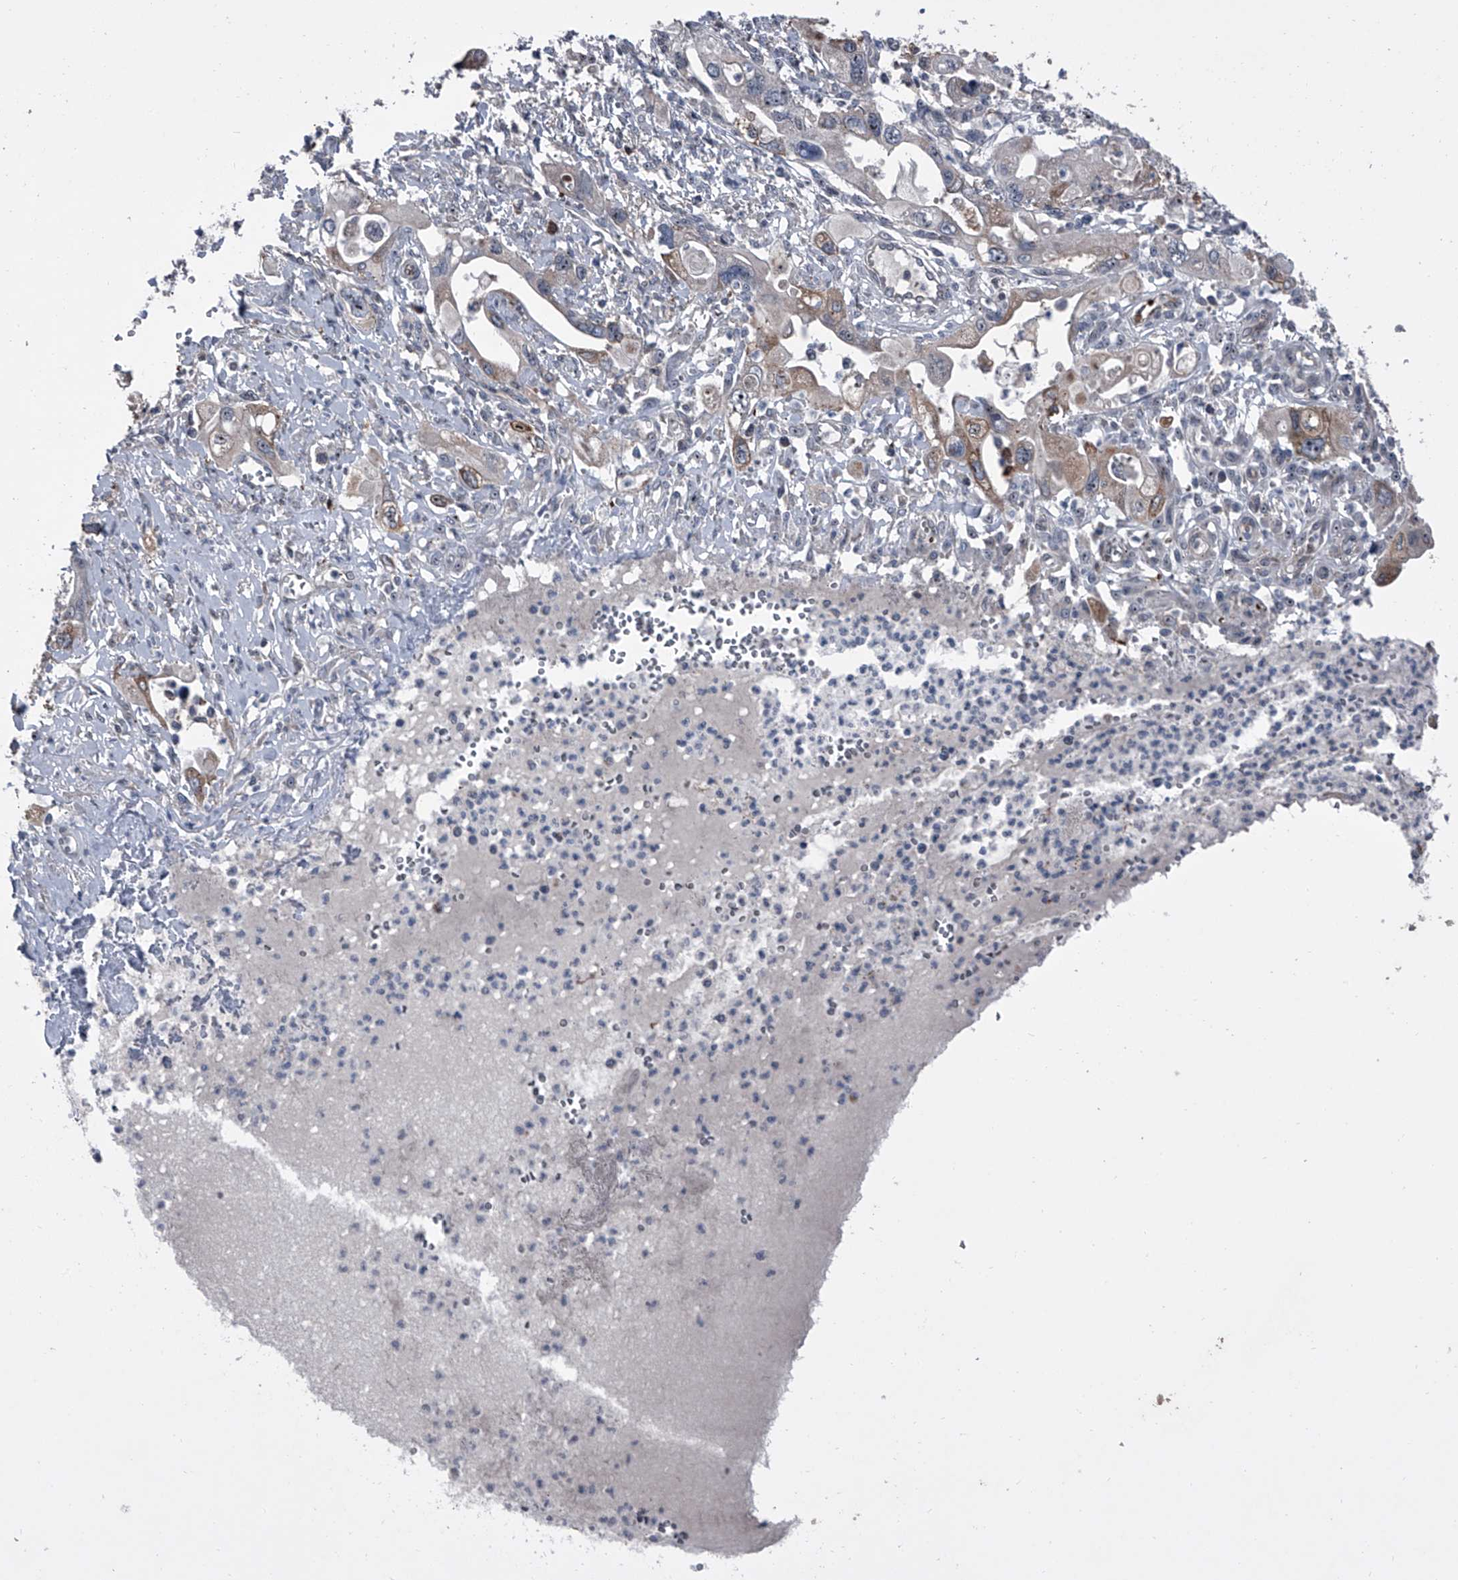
{"staining": {"intensity": "moderate", "quantity": "<25%", "location": "cytoplasmic/membranous"}, "tissue": "pancreatic cancer", "cell_type": "Tumor cells", "image_type": "cancer", "snomed": [{"axis": "morphology", "description": "Adenocarcinoma, NOS"}, {"axis": "topography", "description": "Pancreas"}], "caption": "DAB (3,3'-diaminobenzidine) immunohistochemical staining of human pancreatic cancer (adenocarcinoma) demonstrates moderate cytoplasmic/membranous protein staining in about <25% of tumor cells.", "gene": "CEP85L", "patient": {"sex": "male", "age": 68}}